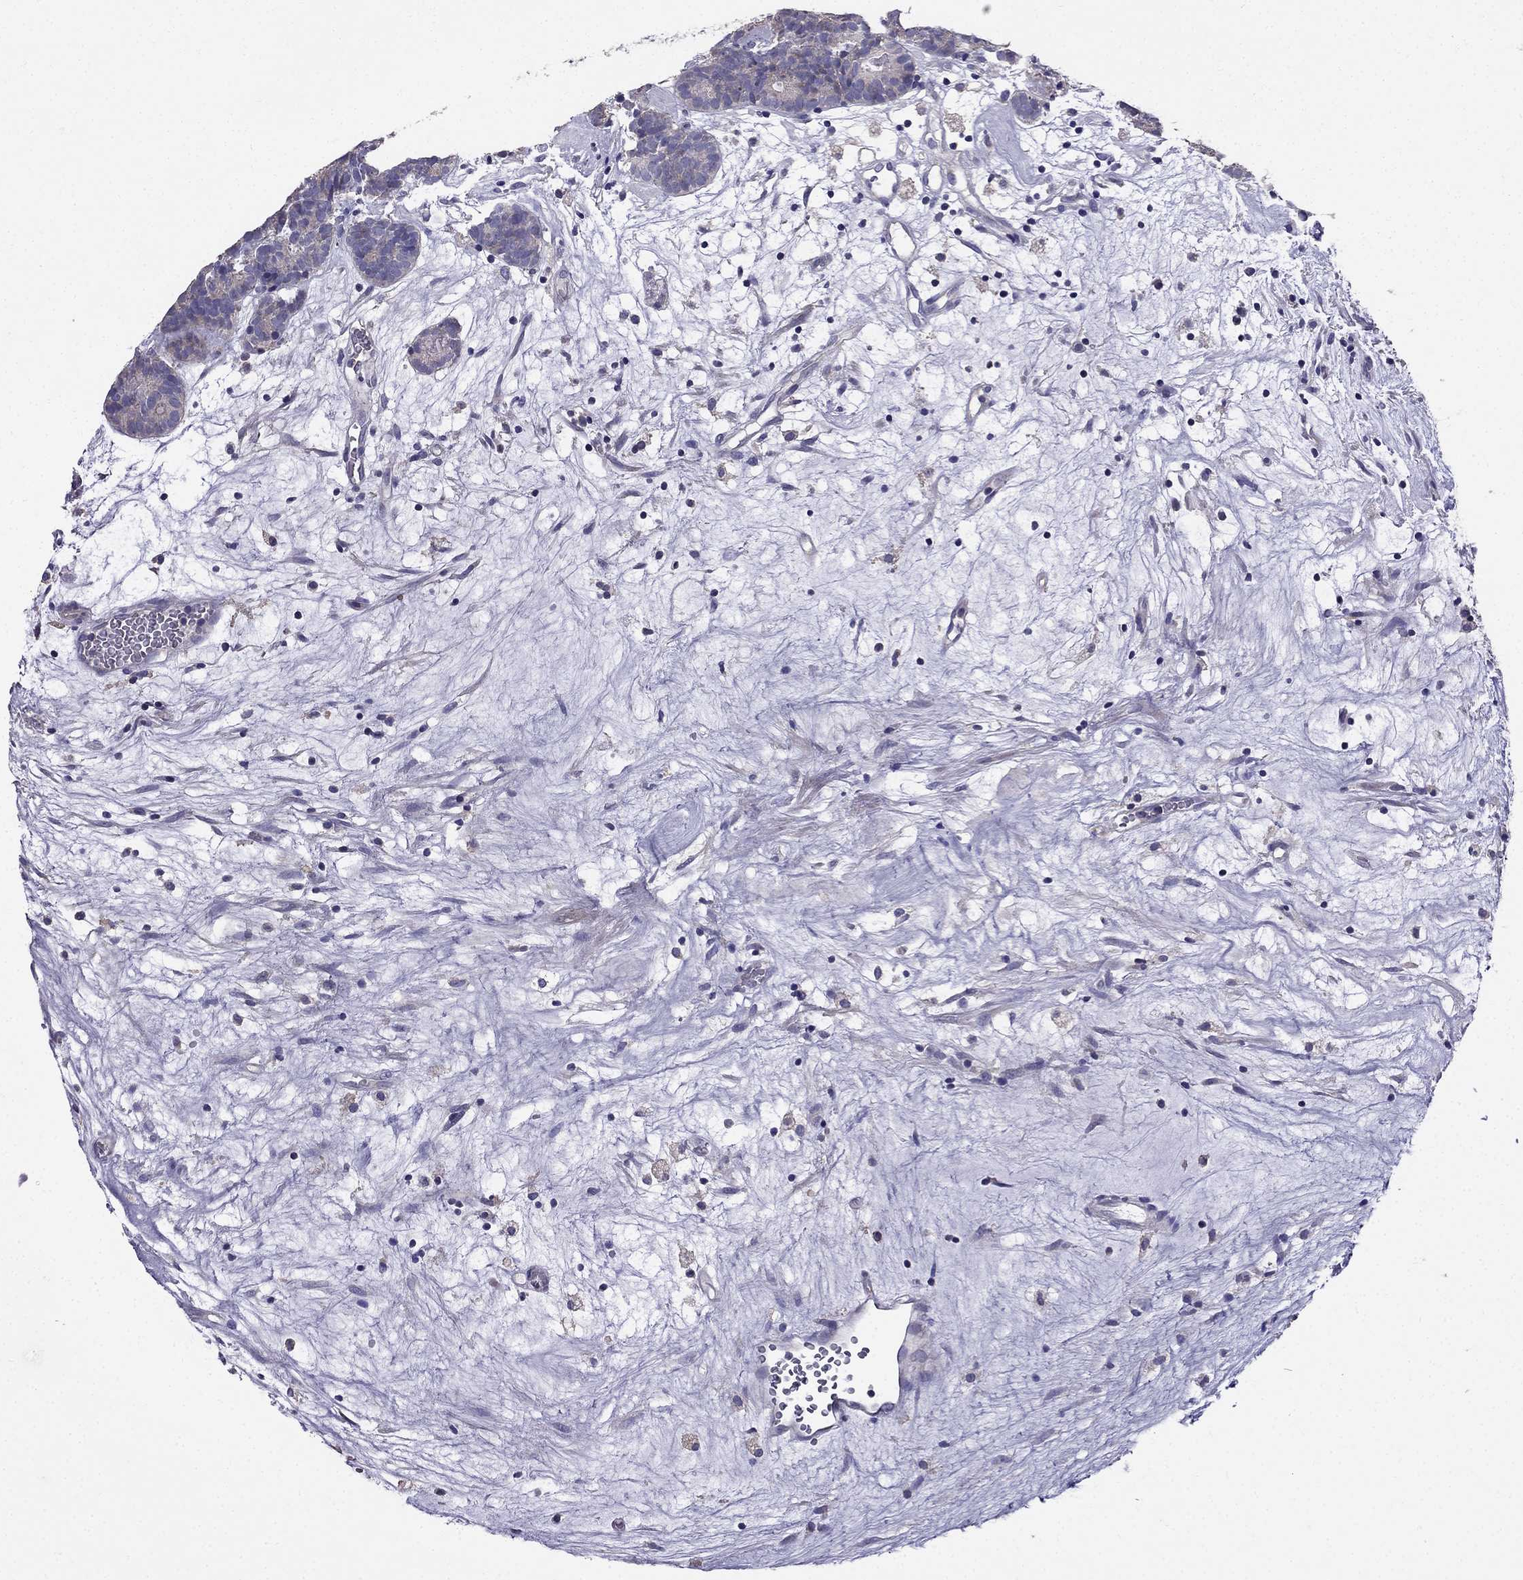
{"staining": {"intensity": "negative", "quantity": "none", "location": "none"}, "tissue": "head and neck cancer", "cell_type": "Tumor cells", "image_type": "cancer", "snomed": [{"axis": "morphology", "description": "Adenocarcinoma, NOS"}, {"axis": "topography", "description": "Head-Neck"}], "caption": "DAB immunohistochemical staining of human head and neck adenocarcinoma exhibits no significant expression in tumor cells. Brightfield microscopy of immunohistochemistry (IHC) stained with DAB (3,3'-diaminobenzidine) (brown) and hematoxylin (blue), captured at high magnification.", "gene": "AS3MT", "patient": {"sex": "female", "age": 81}}